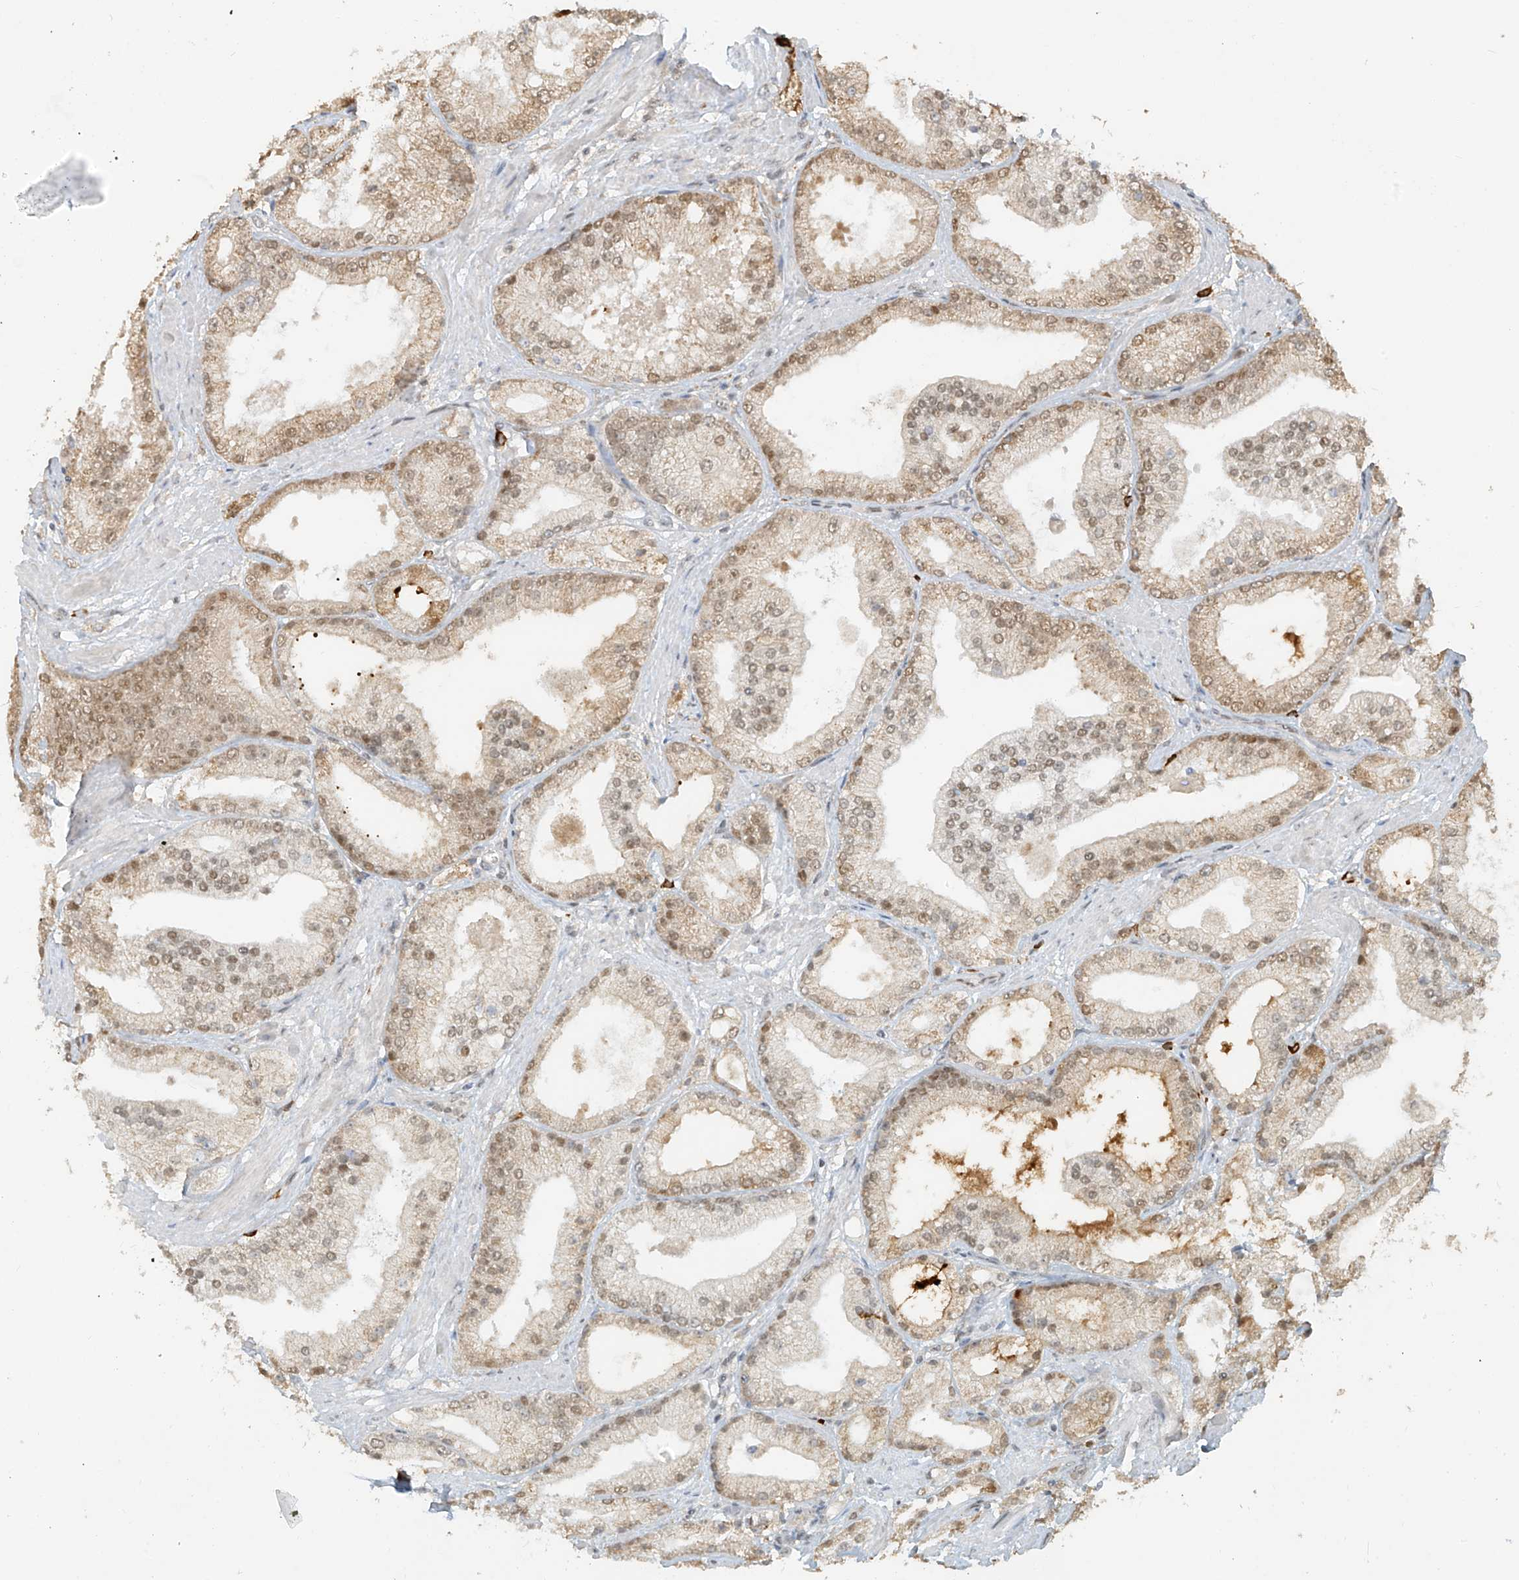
{"staining": {"intensity": "moderate", "quantity": ">75%", "location": "nuclear"}, "tissue": "prostate cancer", "cell_type": "Tumor cells", "image_type": "cancer", "snomed": [{"axis": "morphology", "description": "Adenocarcinoma, Low grade"}, {"axis": "topography", "description": "Prostate"}], "caption": "Immunohistochemistry (IHC) of human prostate cancer shows medium levels of moderate nuclear staining in approximately >75% of tumor cells.", "gene": "ZMYM2", "patient": {"sex": "male", "age": 67}}